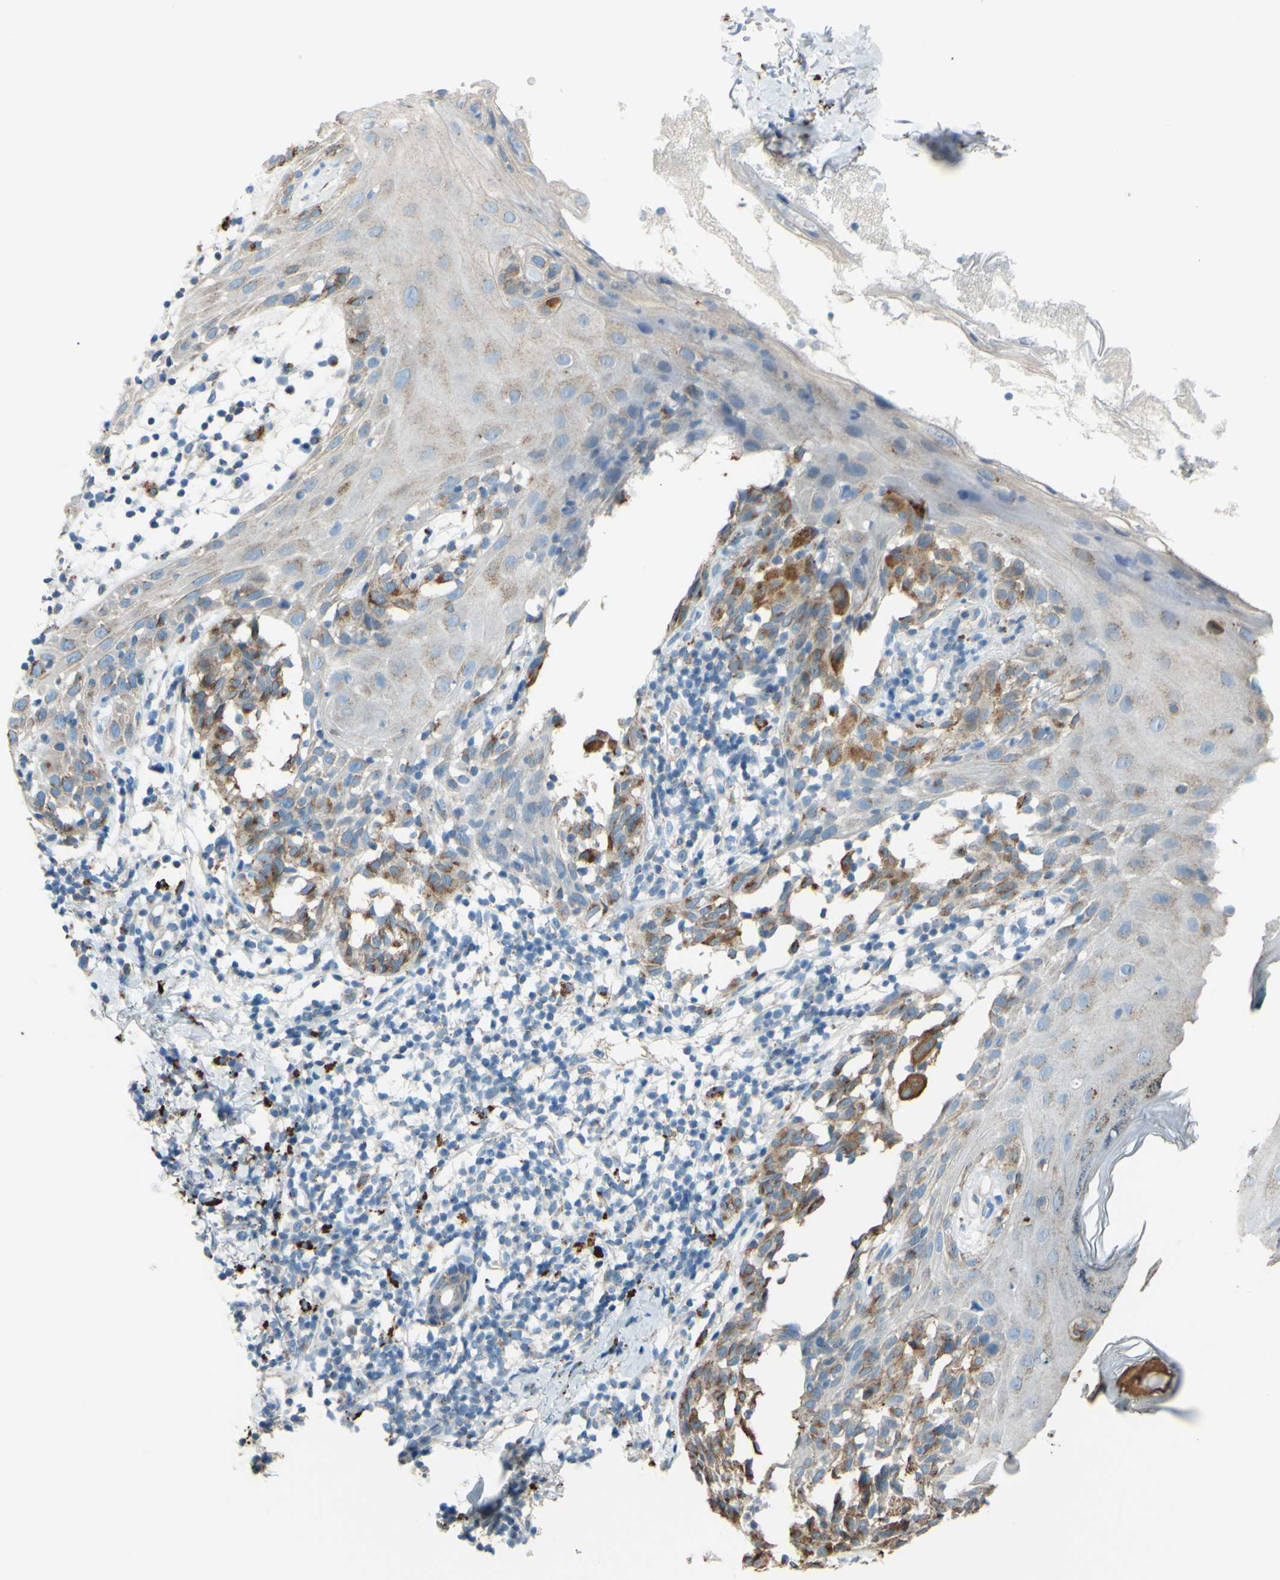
{"staining": {"intensity": "moderate", "quantity": ">75%", "location": "cytoplasmic/membranous"}, "tissue": "melanoma", "cell_type": "Tumor cells", "image_type": "cancer", "snomed": [{"axis": "morphology", "description": "Malignant melanoma, NOS"}, {"axis": "topography", "description": "Skin"}], "caption": "Immunohistochemistry (IHC) of human malignant melanoma displays medium levels of moderate cytoplasmic/membranous expression in approximately >75% of tumor cells. The protein of interest is shown in brown color, while the nuclei are stained blue.", "gene": "CTSD", "patient": {"sex": "female", "age": 46}}